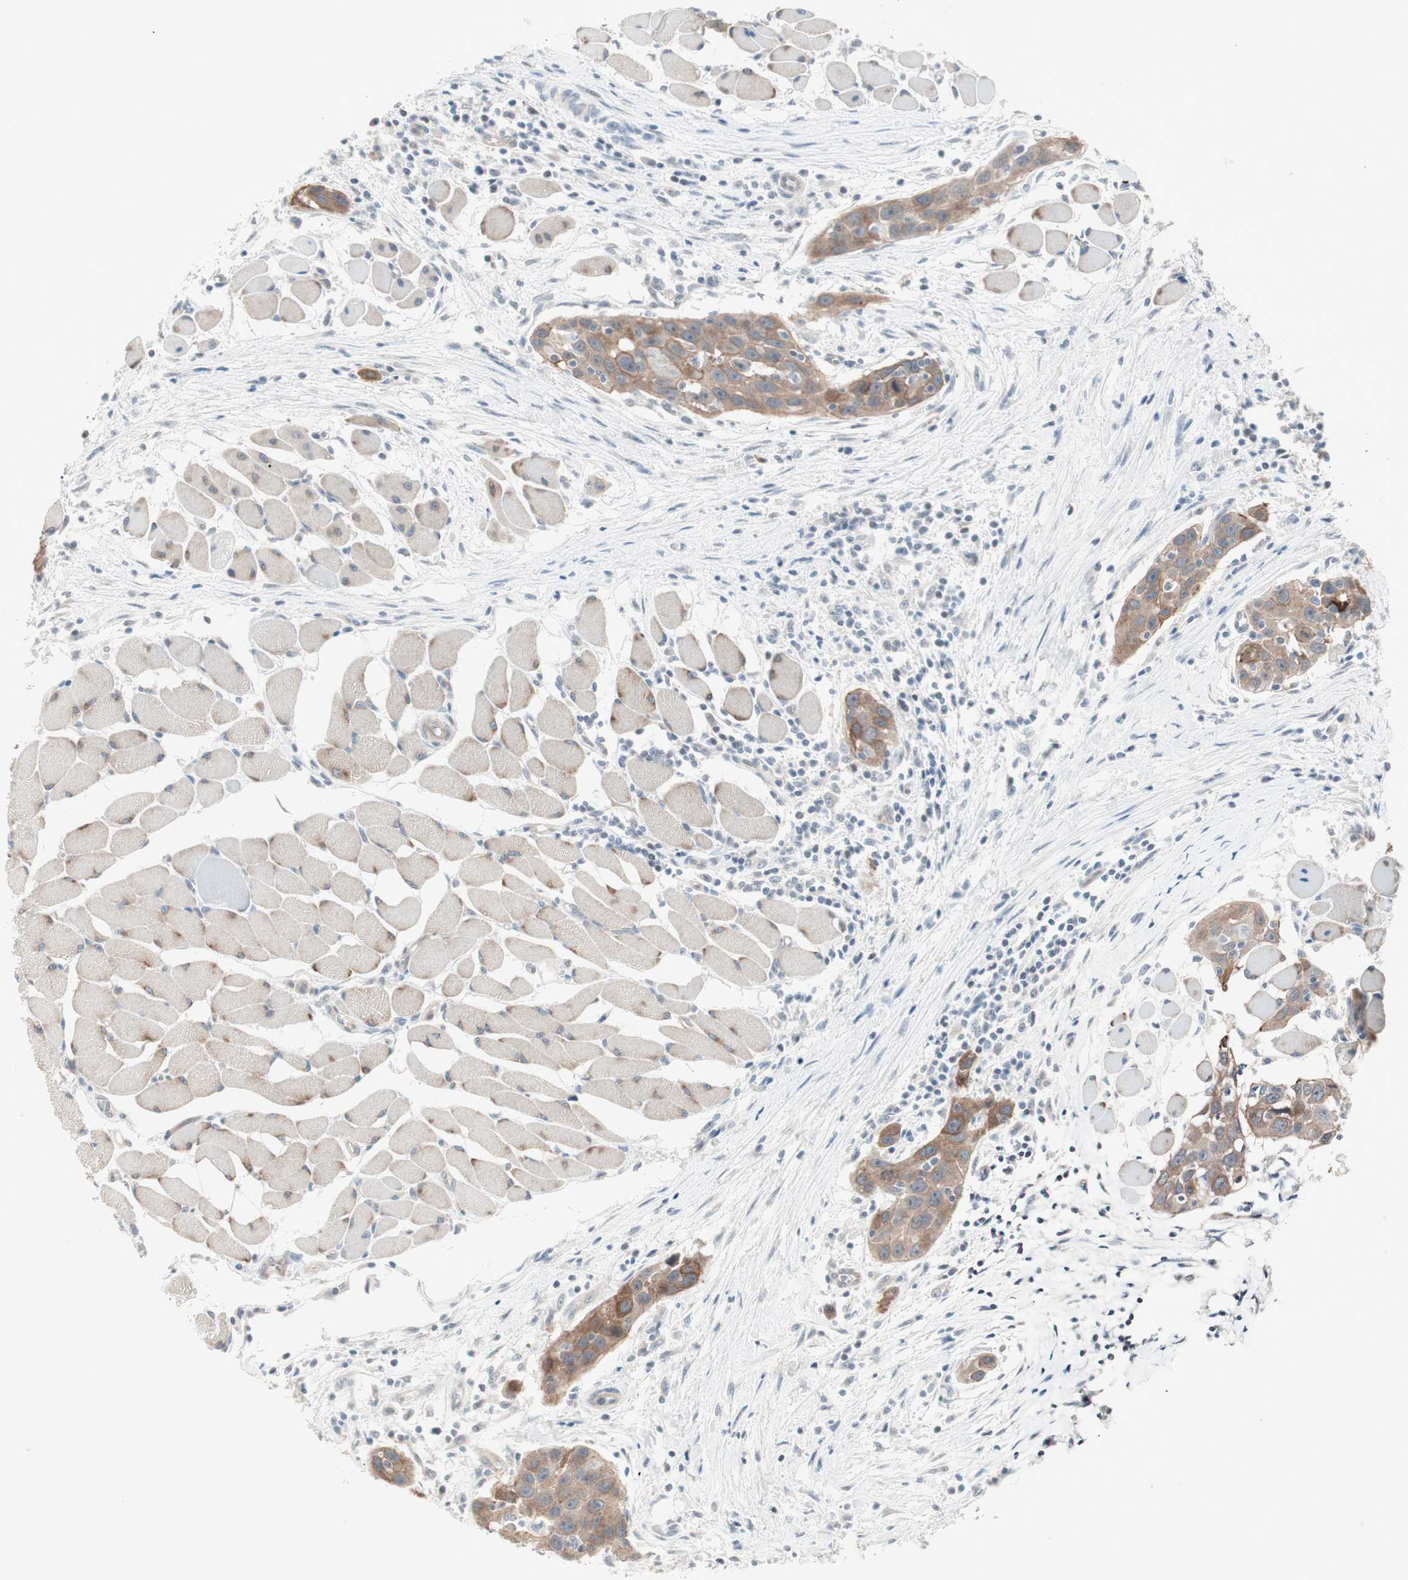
{"staining": {"intensity": "moderate", "quantity": "<25%", "location": "cytoplasmic/membranous"}, "tissue": "head and neck cancer", "cell_type": "Tumor cells", "image_type": "cancer", "snomed": [{"axis": "morphology", "description": "Squamous cell carcinoma, NOS"}, {"axis": "topography", "description": "Oral tissue"}, {"axis": "topography", "description": "Head-Neck"}], "caption": "The photomicrograph exhibits a brown stain indicating the presence of a protein in the cytoplasmic/membranous of tumor cells in head and neck cancer.", "gene": "ITGB4", "patient": {"sex": "female", "age": 50}}